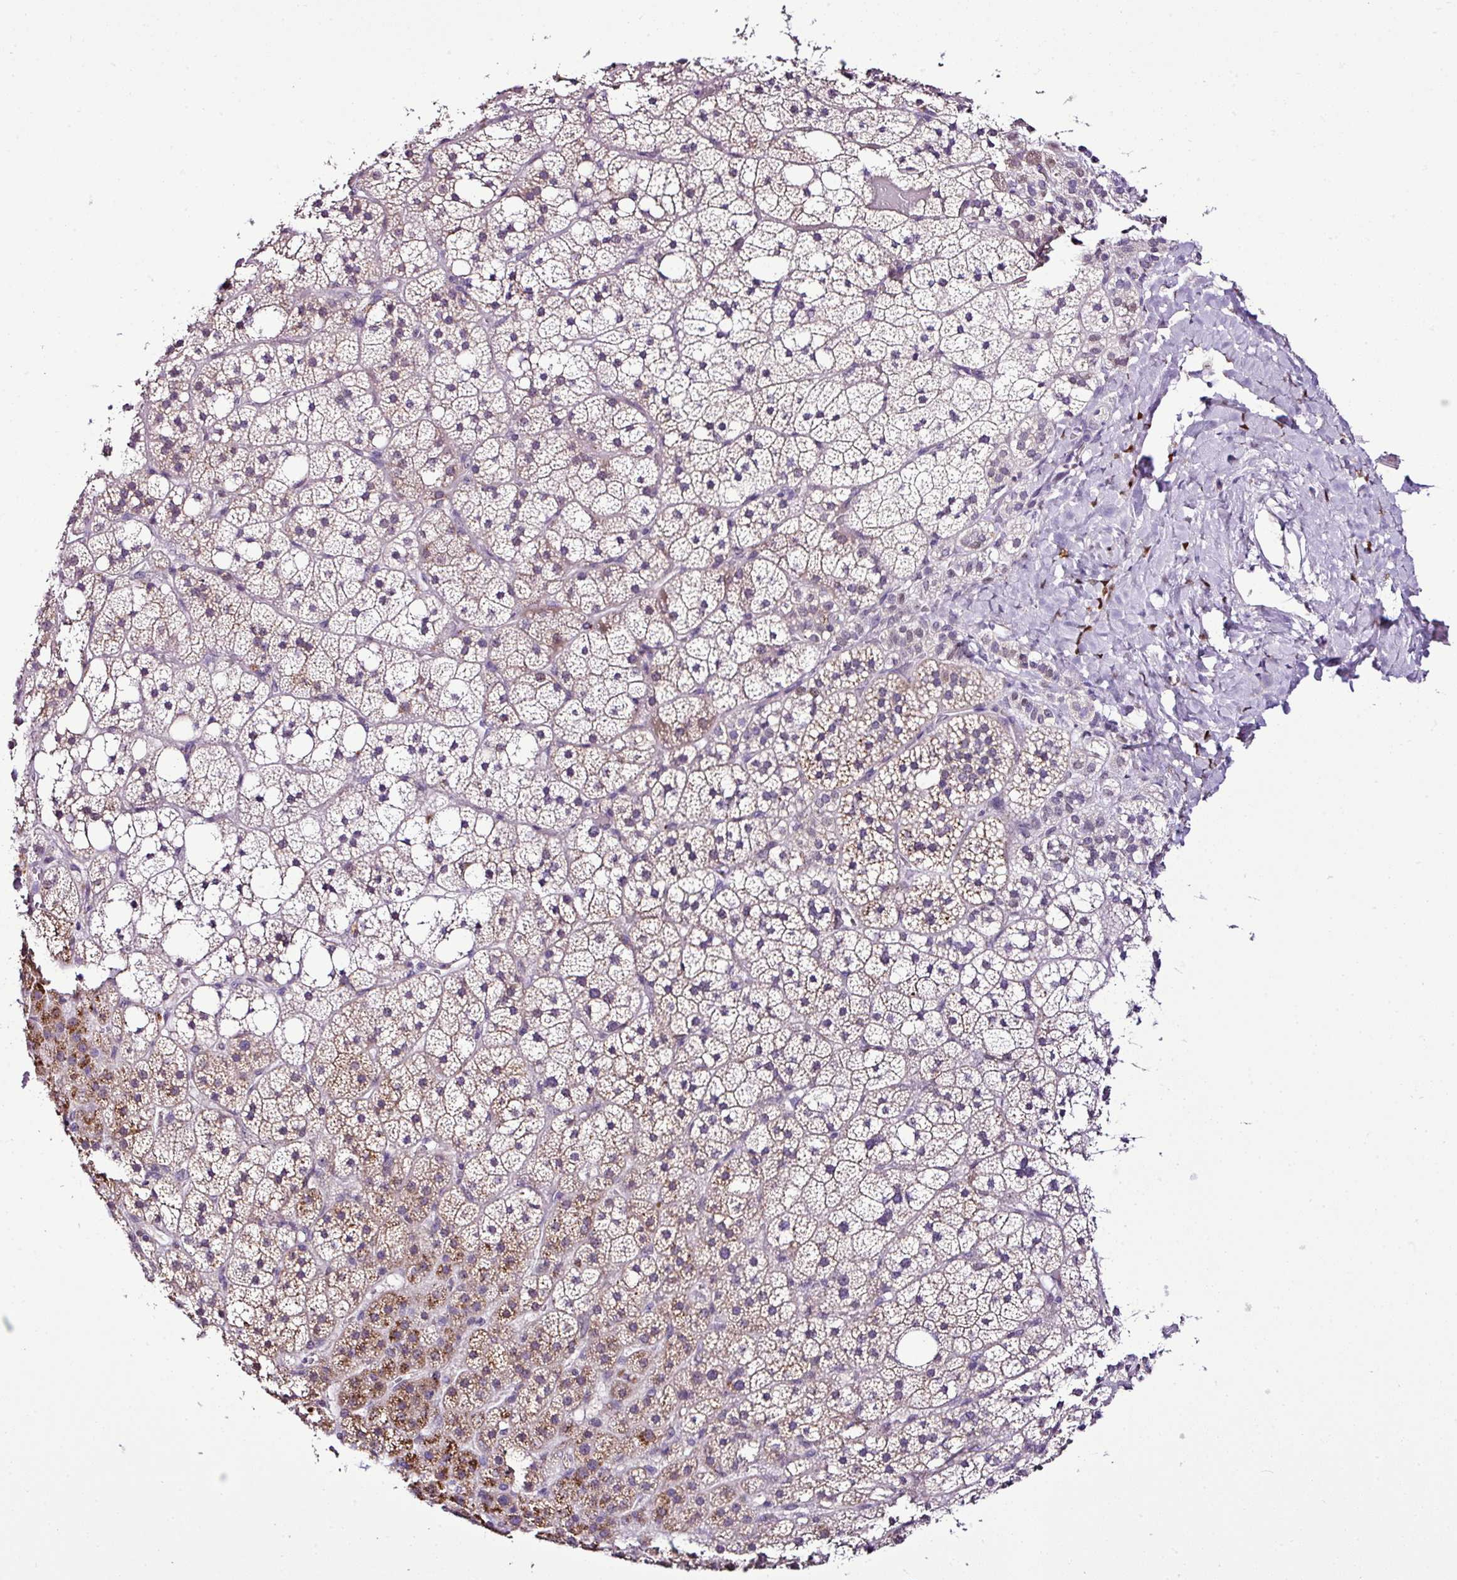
{"staining": {"intensity": "strong", "quantity": "<25%", "location": "cytoplasmic/membranous"}, "tissue": "adrenal gland", "cell_type": "Glandular cells", "image_type": "normal", "snomed": [{"axis": "morphology", "description": "Normal tissue, NOS"}, {"axis": "topography", "description": "Adrenal gland"}], "caption": "Immunohistochemistry (IHC) of normal adrenal gland reveals medium levels of strong cytoplasmic/membranous expression in approximately <25% of glandular cells.", "gene": "ESR1", "patient": {"sex": "male", "age": 53}}